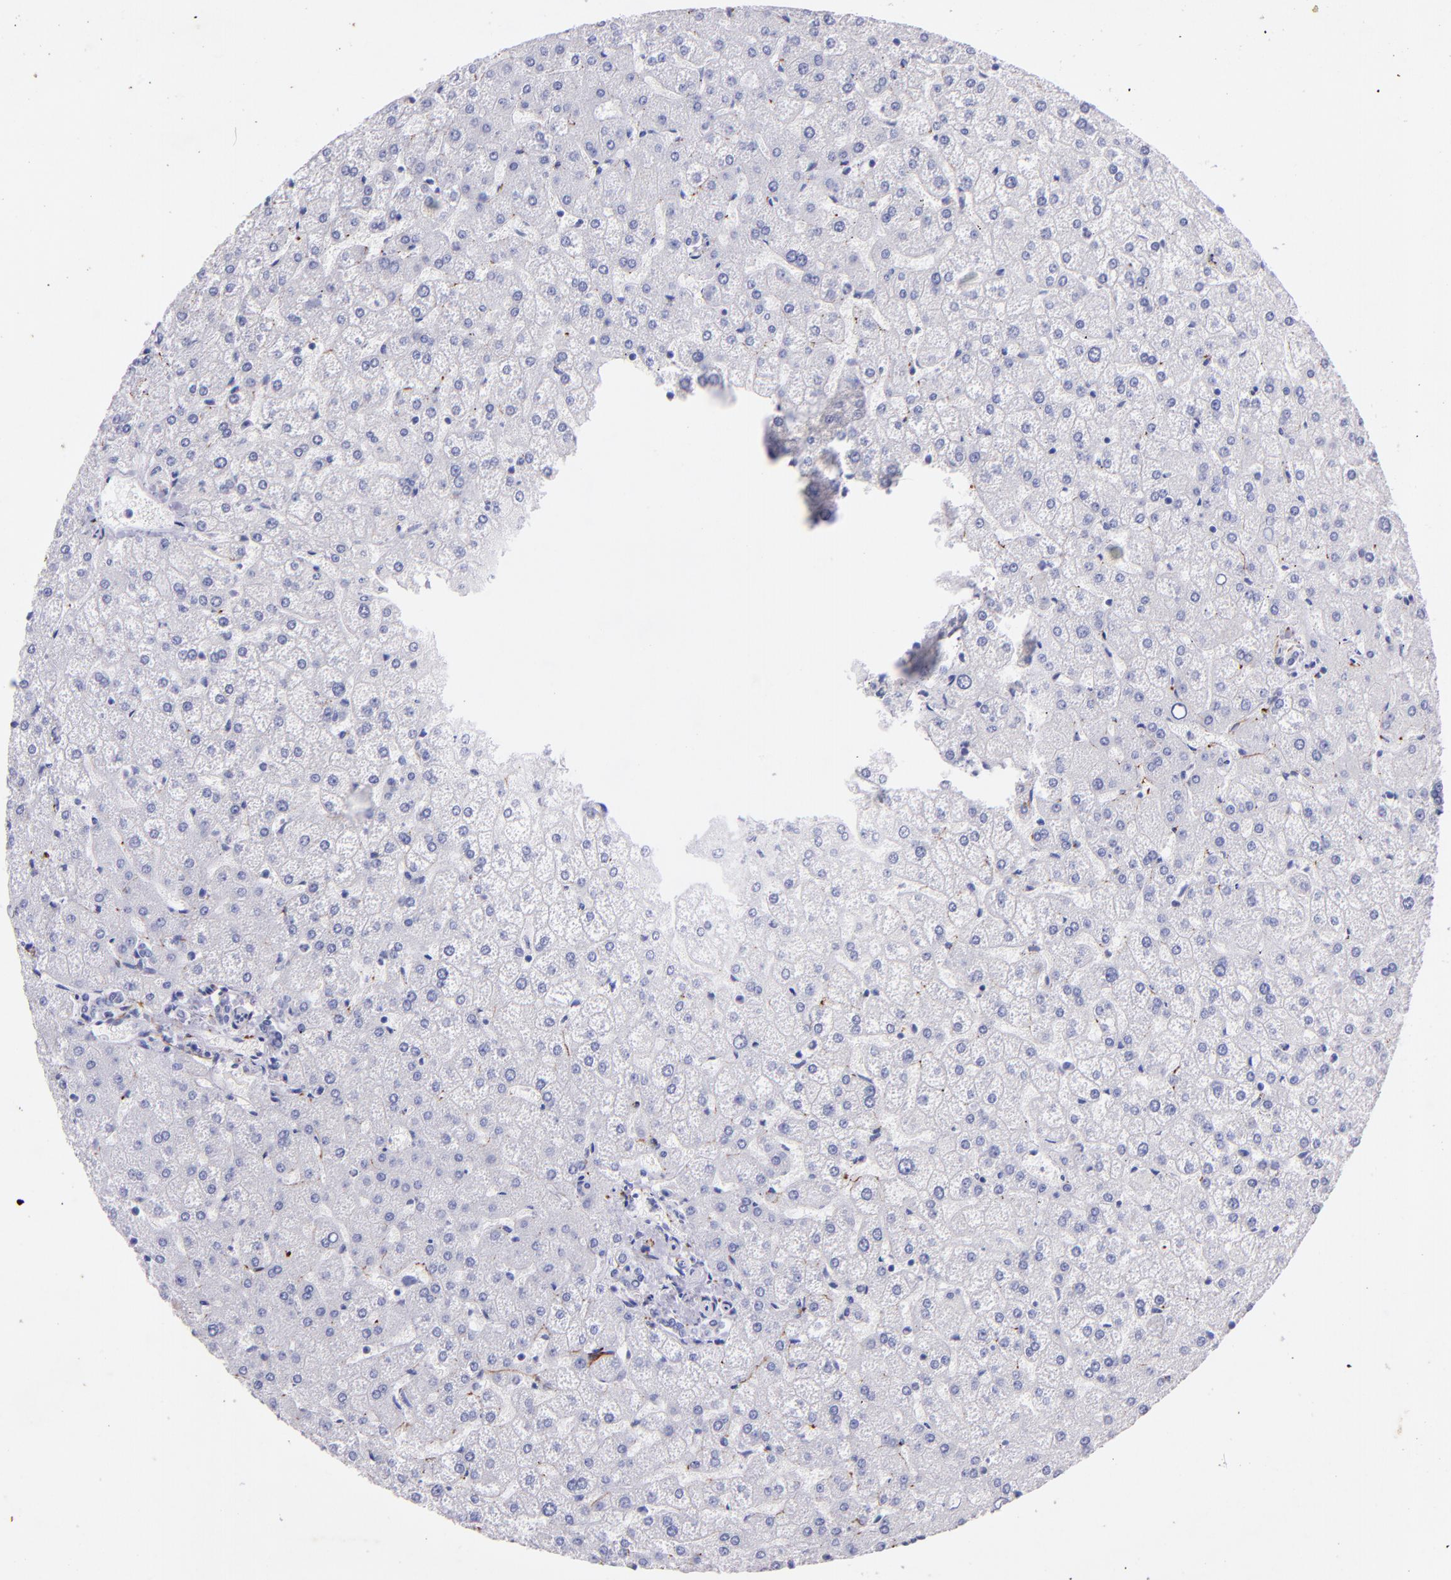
{"staining": {"intensity": "negative", "quantity": "none", "location": "none"}, "tissue": "liver", "cell_type": "Cholangiocytes", "image_type": "normal", "snomed": [{"axis": "morphology", "description": "Normal tissue, NOS"}, {"axis": "topography", "description": "Liver"}], "caption": "This is an immunohistochemistry image of benign liver. There is no expression in cholangiocytes.", "gene": "UCHL1", "patient": {"sex": "female", "age": 32}}